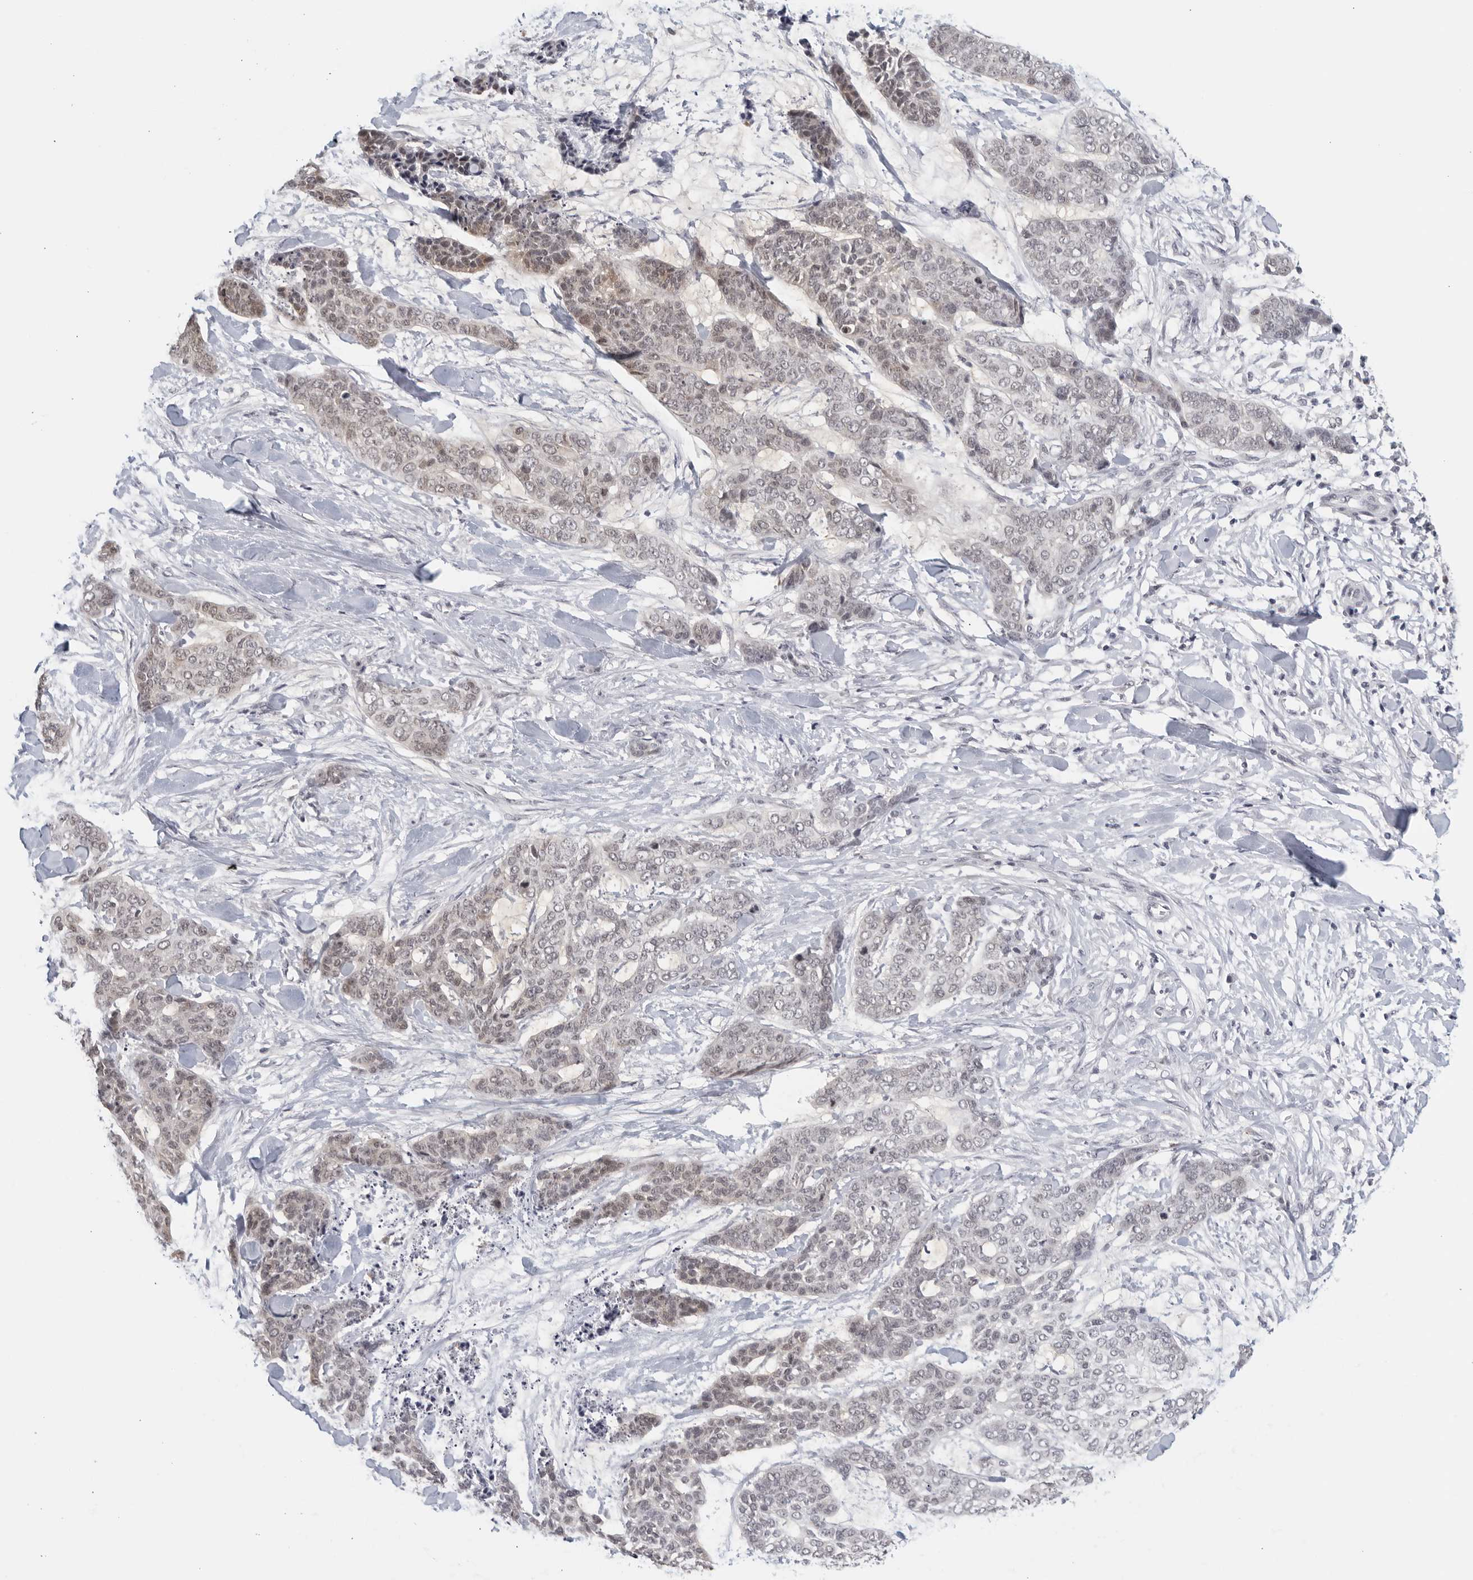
{"staining": {"intensity": "weak", "quantity": "<25%", "location": "nuclear"}, "tissue": "skin cancer", "cell_type": "Tumor cells", "image_type": "cancer", "snomed": [{"axis": "morphology", "description": "Basal cell carcinoma"}, {"axis": "topography", "description": "Skin"}], "caption": "High power microscopy histopathology image of an IHC image of skin basal cell carcinoma, revealing no significant staining in tumor cells.", "gene": "RAB11FIP3", "patient": {"sex": "female", "age": 64}}